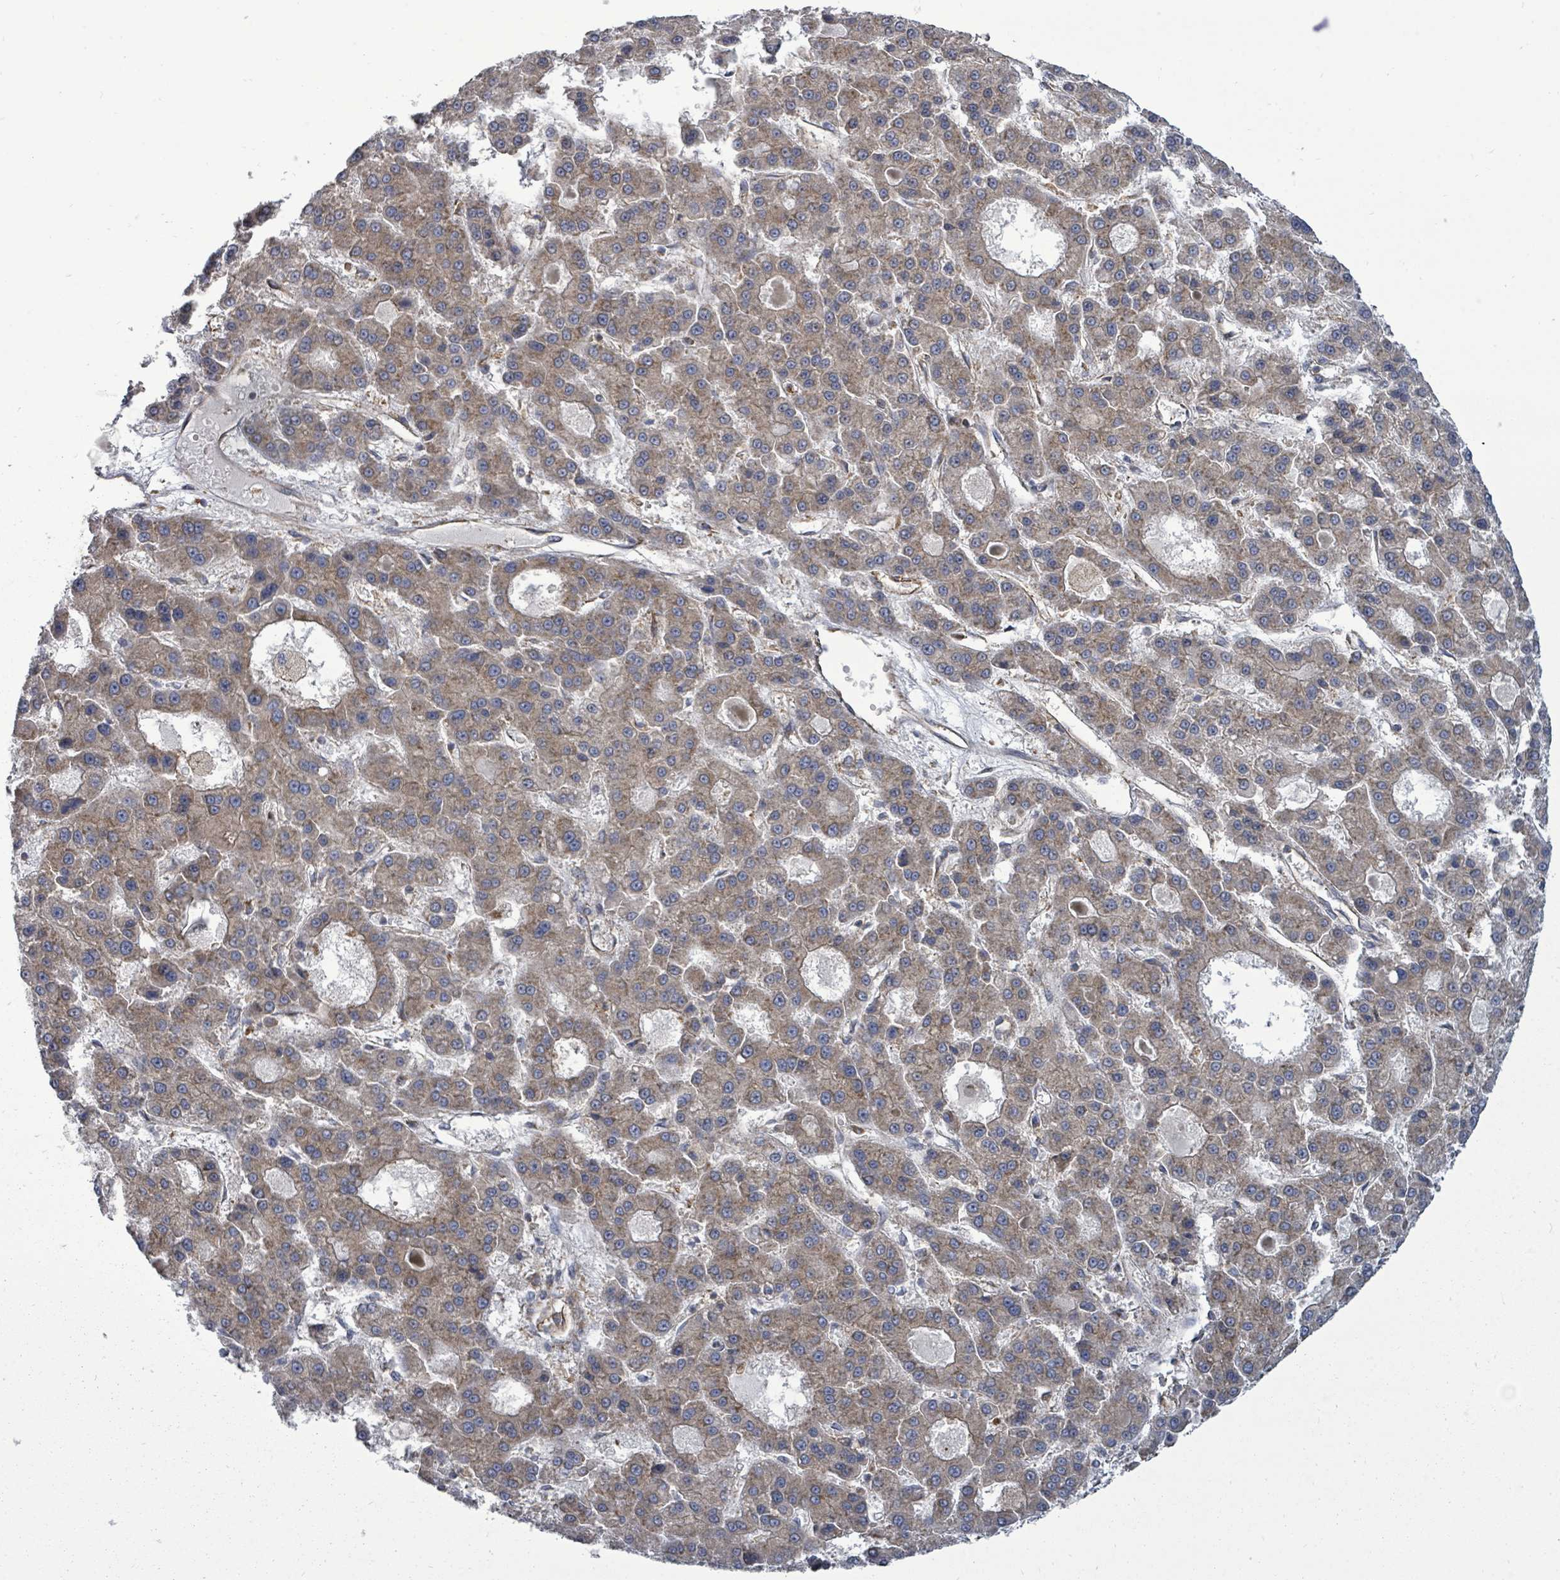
{"staining": {"intensity": "moderate", "quantity": "25%-75%", "location": "cytoplasmic/membranous"}, "tissue": "liver cancer", "cell_type": "Tumor cells", "image_type": "cancer", "snomed": [{"axis": "morphology", "description": "Carcinoma, Hepatocellular, NOS"}, {"axis": "topography", "description": "Liver"}], "caption": "This photomicrograph displays immunohistochemistry (IHC) staining of human liver hepatocellular carcinoma, with medium moderate cytoplasmic/membranous positivity in approximately 25%-75% of tumor cells.", "gene": "EIF3C", "patient": {"sex": "male", "age": 70}}